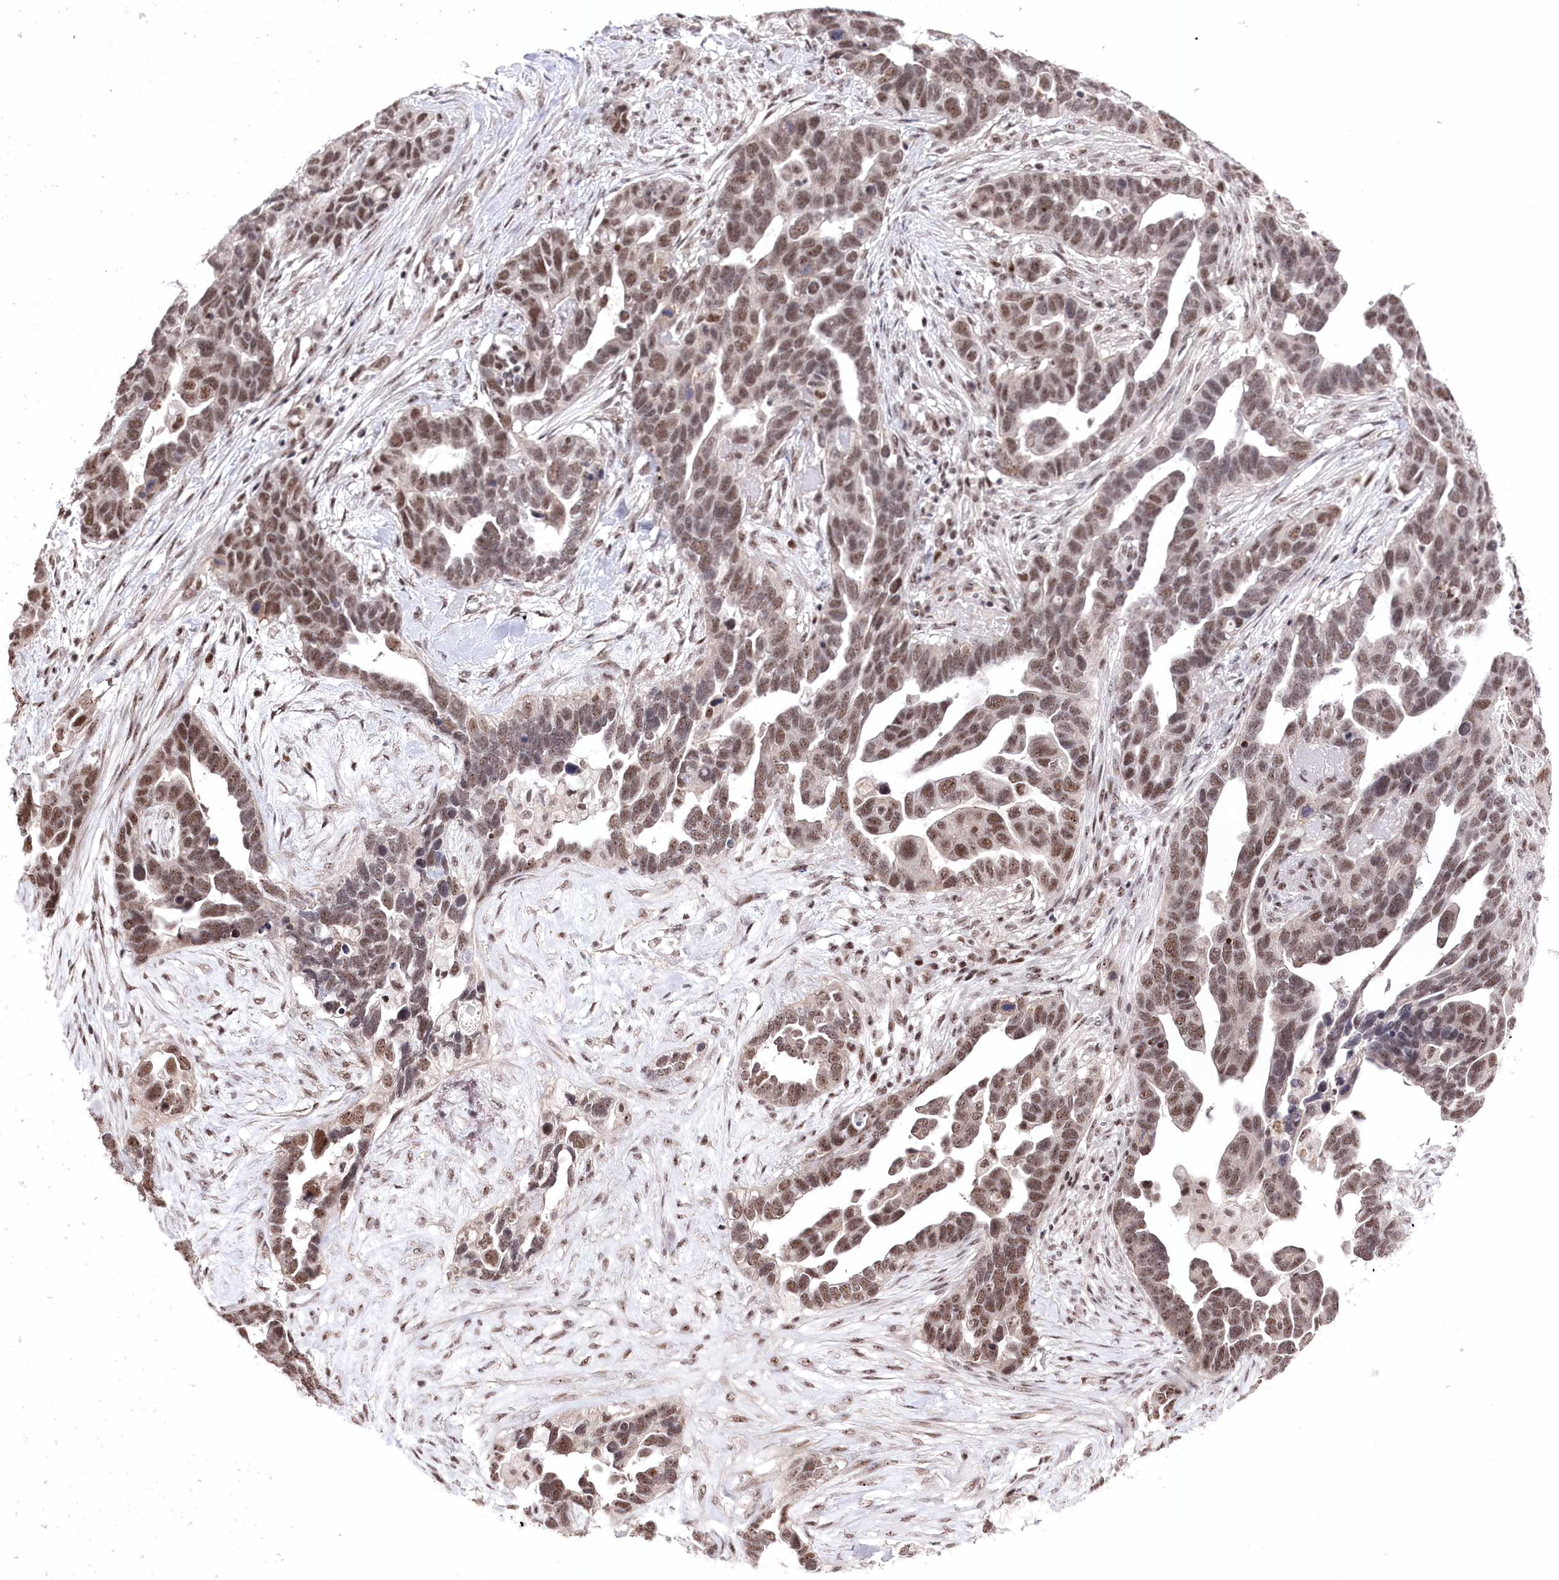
{"staining": {"intensity": "moderate", "quantity": ">75%", "location": "nuclear"}, "tissue": "ovarian cancer", "cell_type": "Tumor cells", "image_type": "cancer", "snomed": [{"axis": "morphology", "description": "Cystadenocarcinoma, serous, NOS"}, {"axis": "topography", "description": "Ovary"}], "caption": "Immunohistochemistry (IHC) micrograph of neoplastic tissue: human serous cystadenocarcinoma (ovarian) stained using IHC demonstrates medium levels of moderate protein expression localized specifically in the nuclear of tumor cells, appearing as a nuclear brown color.", "gene": "POLR2H", "patient": {"sex": "female", "age": 54}}